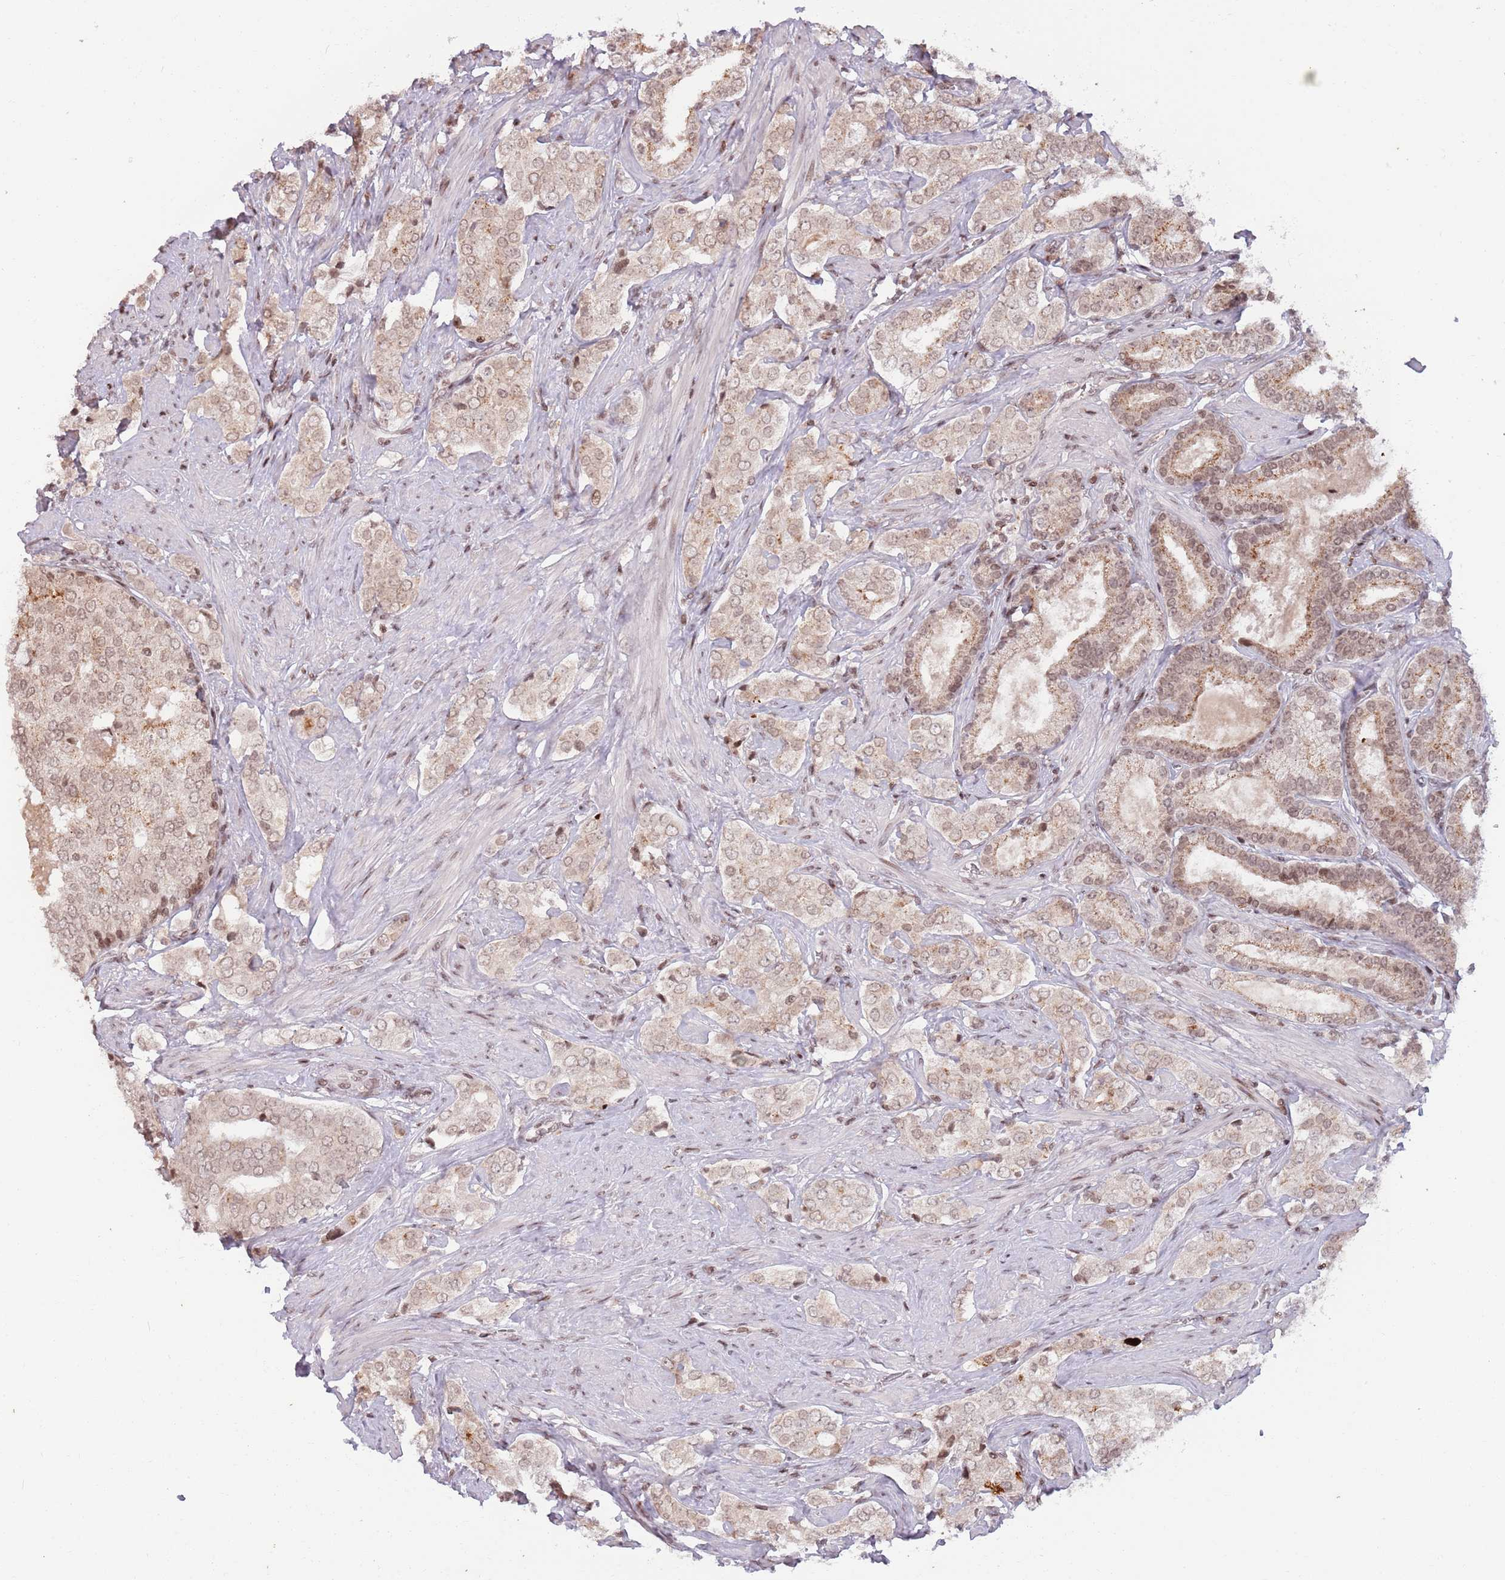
{"staining": {"intensity": "moderate", "quantity": "25%-75%", "location": "nuclear"}, "tissue": "prostate cancer", "cell_type": "Tumor cells", "image_type": "cancer", "snomed": [{"axis": "morphology", "description": "Adenocarcinoma, High grade"}, {"axis": "topography", "description": "Prostate"}], "caption": "Brown immunohistochemical staining in human prostate adenocarcinoma (high-grade) exhibits moderate nuclear staining in approximately 25%-75% of tumor cells.", "gene": "SH3RF3", "patient": {"sex": "male", "age": 71}}